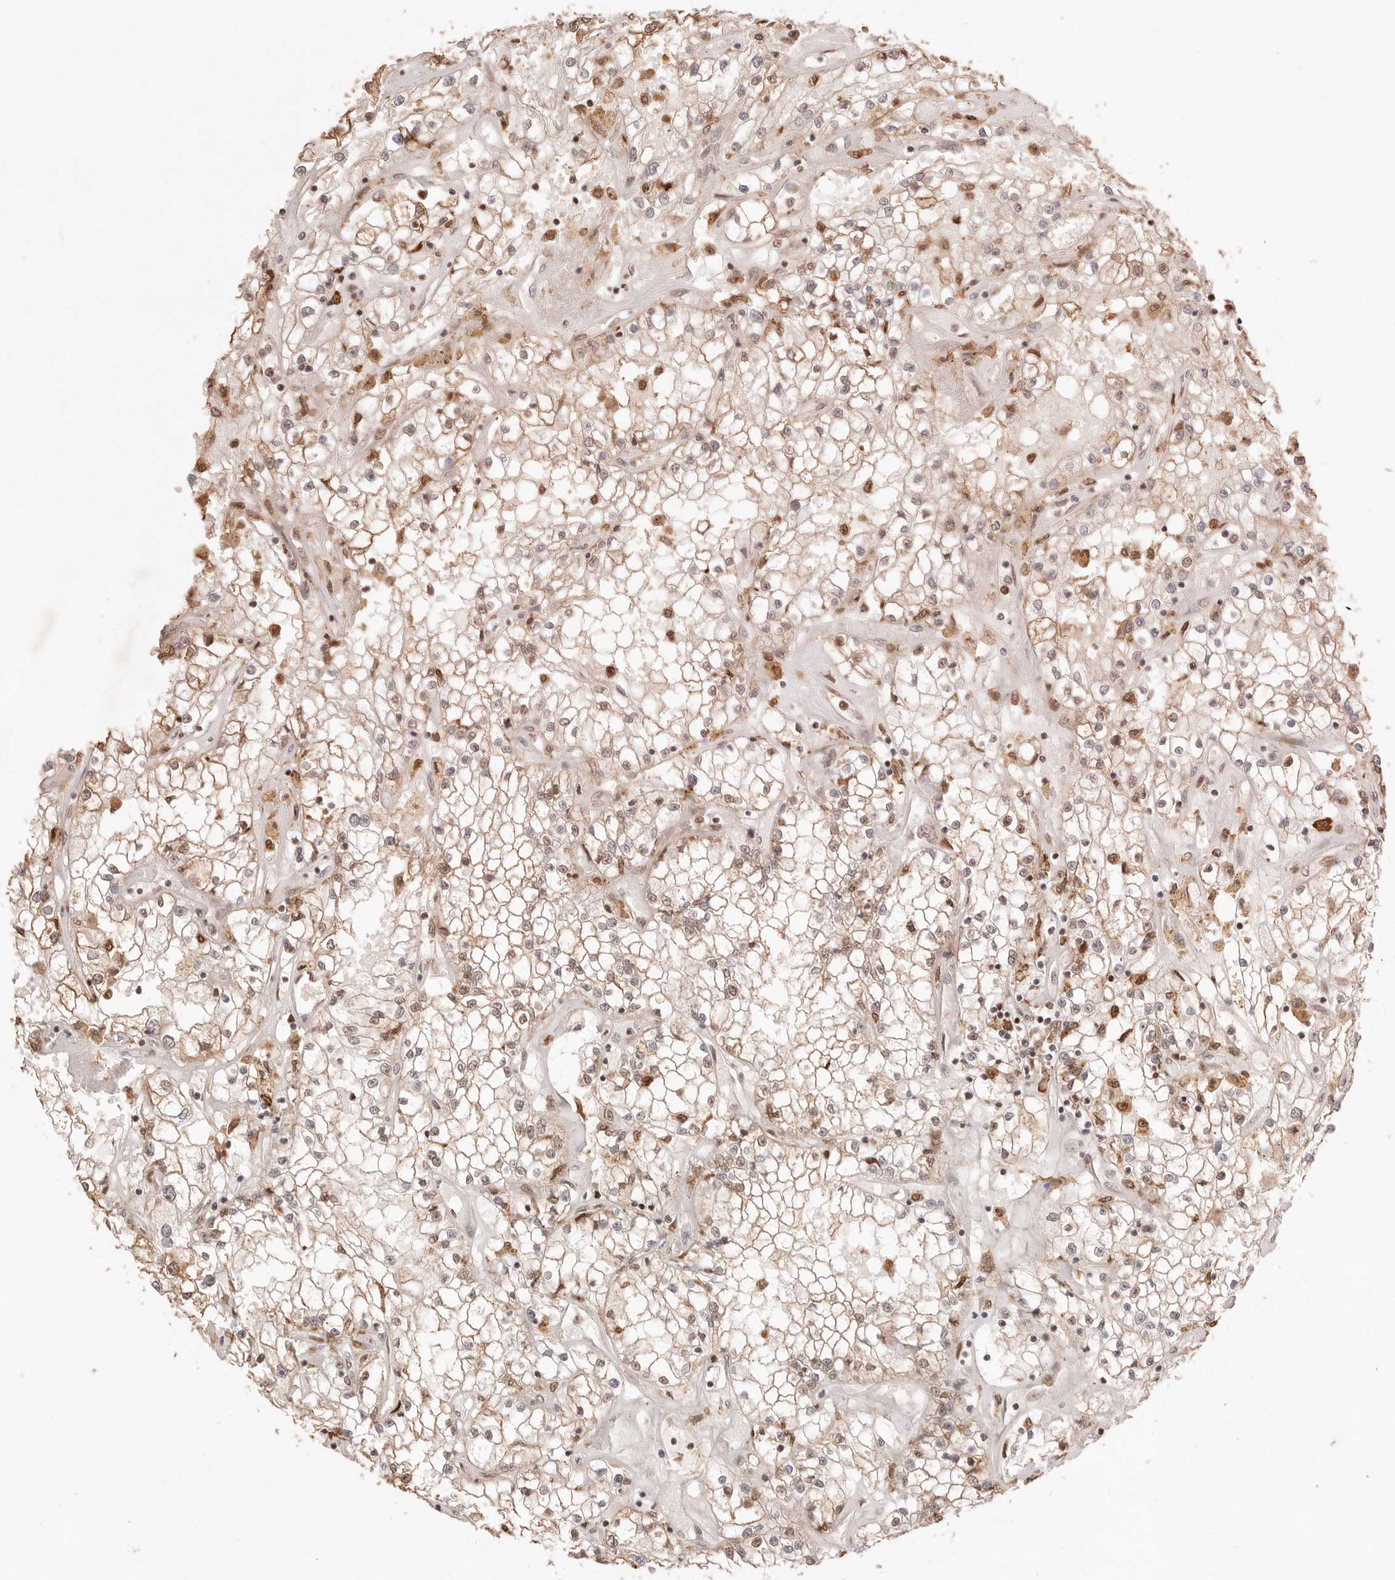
{"staining": {"intensity": "weak", "quantity": "25%-75%", "location": "cytoplasmic/membranous"}, "tissue": "renal cancer", "cell_type": "Tumor cells", "image_type": "cancer", "snomed": [{"axis": "morphology", "description": "Adenocarcinoma, NOS"}, {"axis": "topography", "description": "Kidney"}], "caption": "Renal cancer stained with a protein marker exhibits weak staining in tumor cells.", "gene": "NPAS2", "patient": {"sex": "male", "age": 56}}